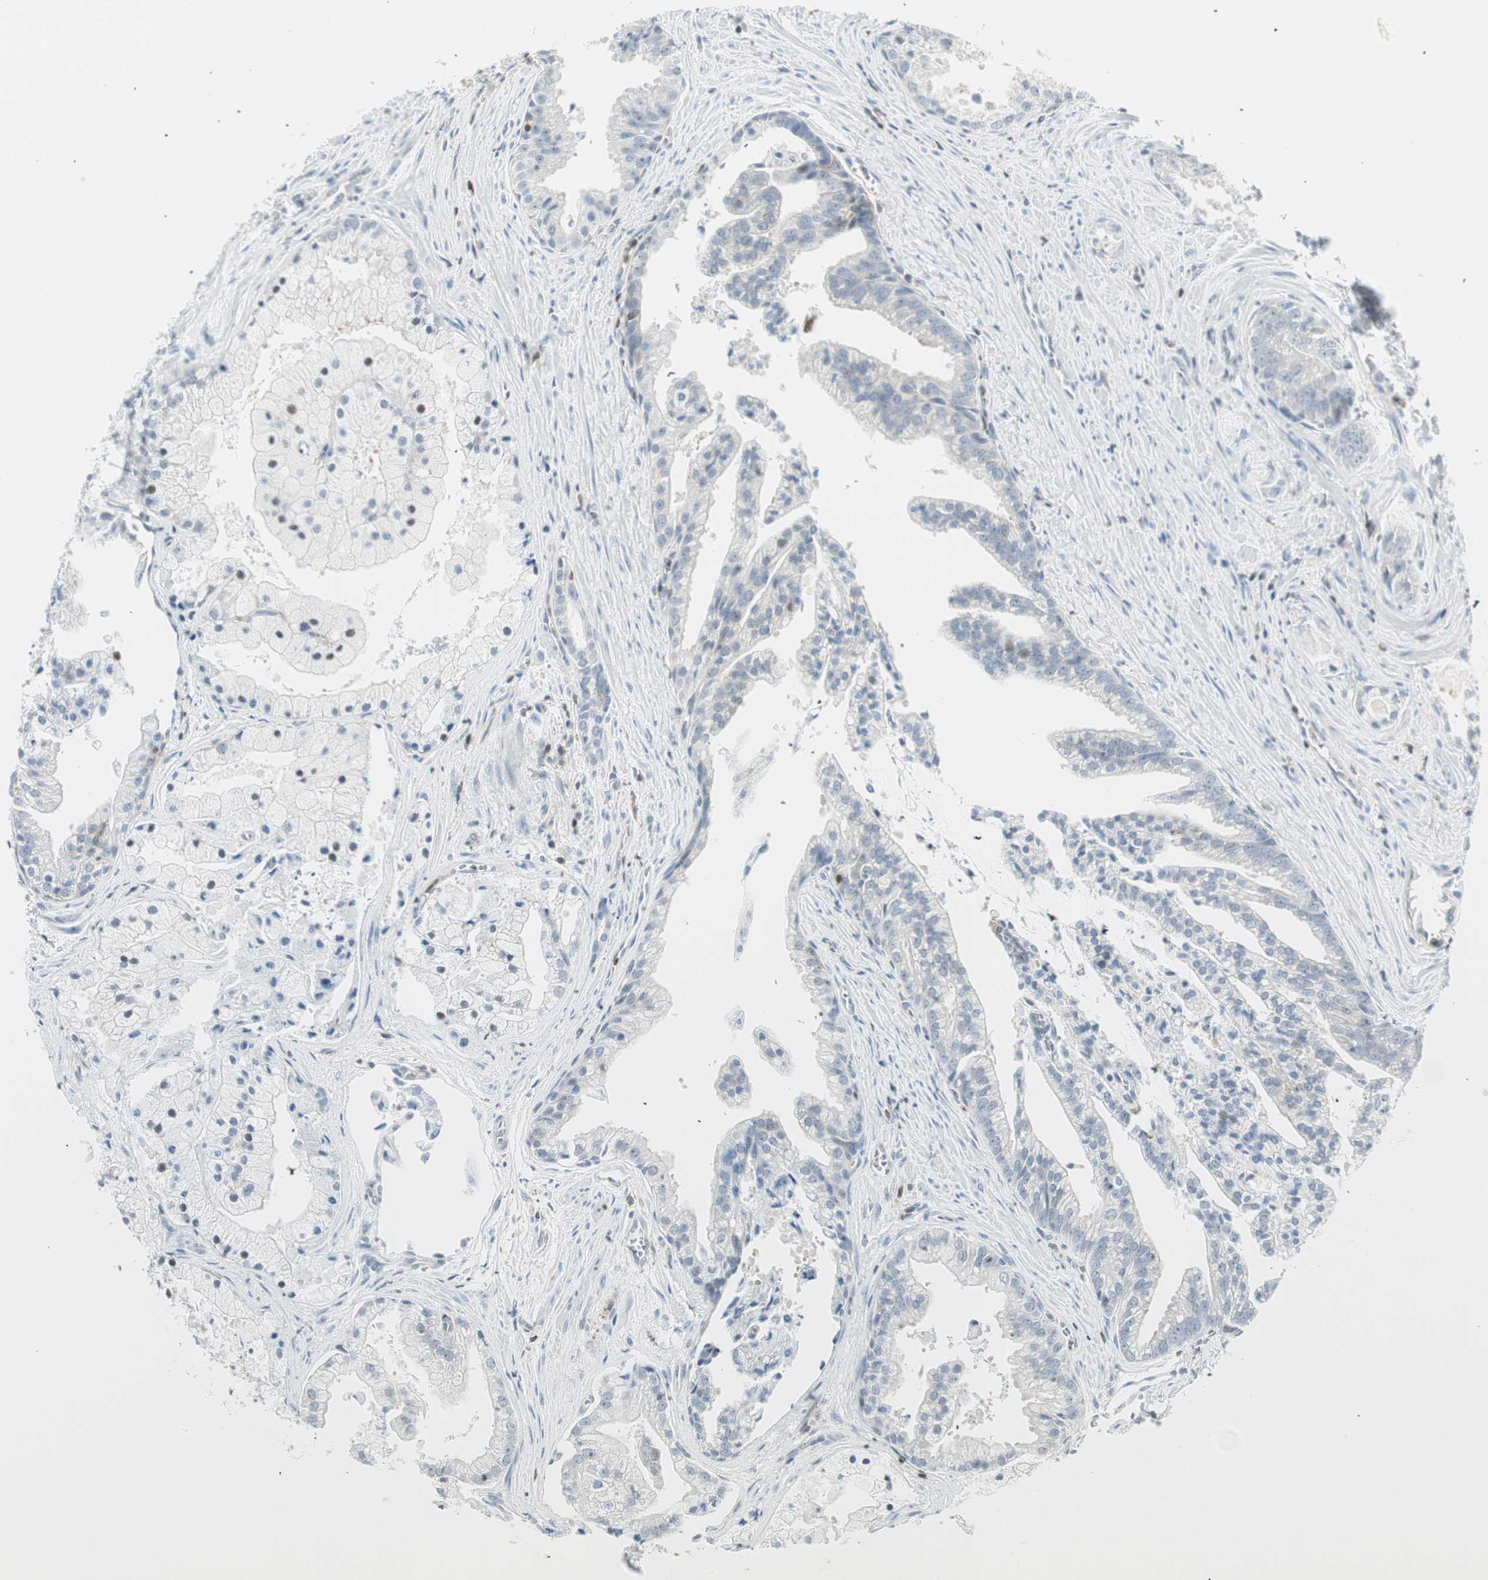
{"staining": {"intensity": "negative", "quantity": "none", "location": "none"}, "tissue": "prostate cancer", "cell_type": "Tumor cells", "image_type": "cancer", "snomed": [{"axis": "morphology", "description": "Adenocarcinoma, High grade"}, {"axis": "topography", "description": "Prostate"}], "caption": "This is an immunohistochemistry histopathology image of human high-grade adenocarcinoma (prostate). There is no staining in tumor cells.", "gene": "PPP1CA", "patient": {"sex": "male", "age": 67}}